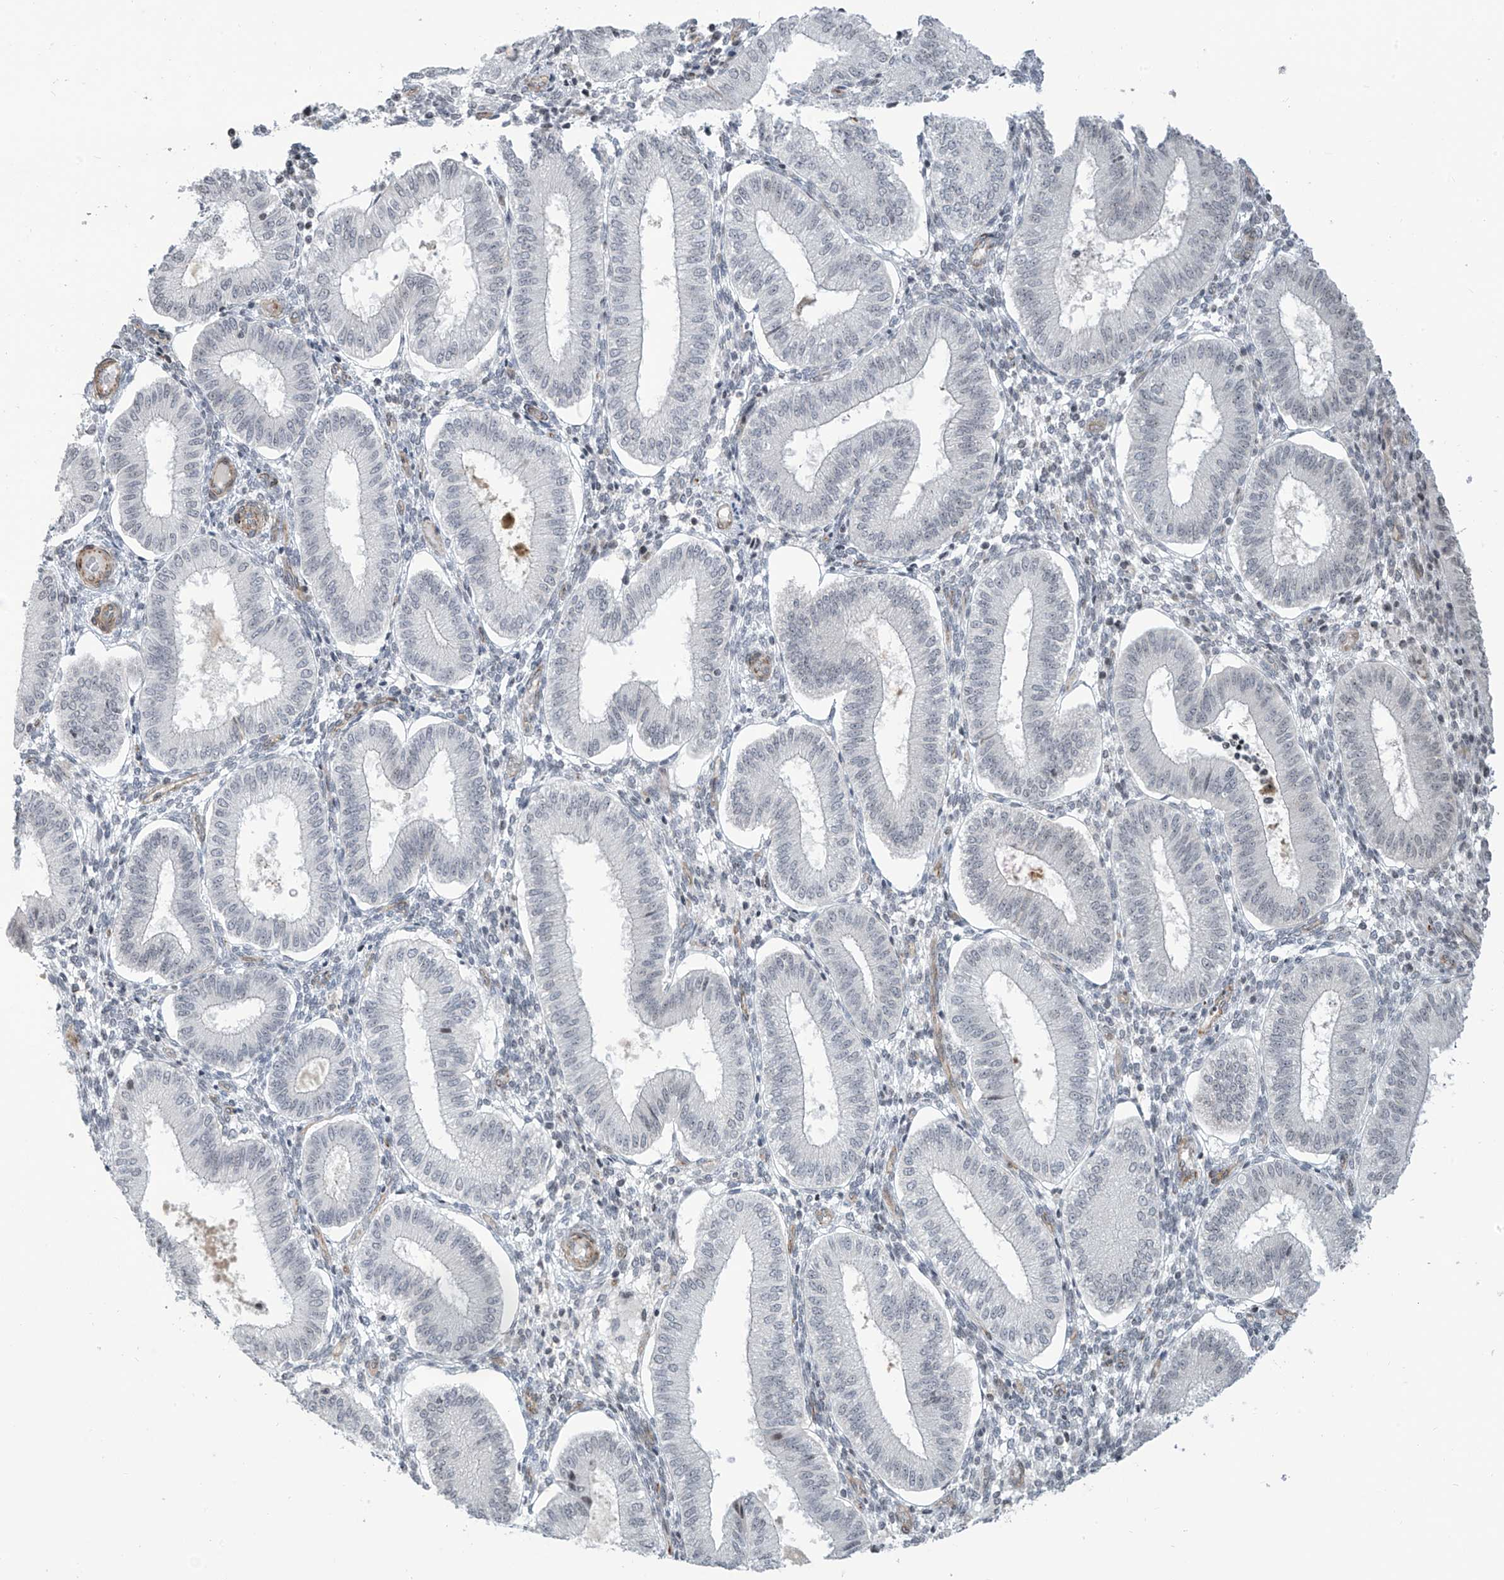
{"staining": {"intensity": "negative", "quantity": "none", "location": "none"}, "tissue": "endometrium", "cell_type": "Cells in endometrial stroma", "image_type": "normal", "snomed": [{"axis": "morphology", "description": "Normal tissue, NOS"}, {"axis": "topography", "description": "Endometrium"}], "caption": "This histopathology image is of normal endometrium stained with immunohistochemistry to label a protein in brown with the nuclei are counter-stained blue. There is no positivity in cells in endometrial stroma.", "gene": "METAP1D", "patient": {"sex": "female", "age": 39}}